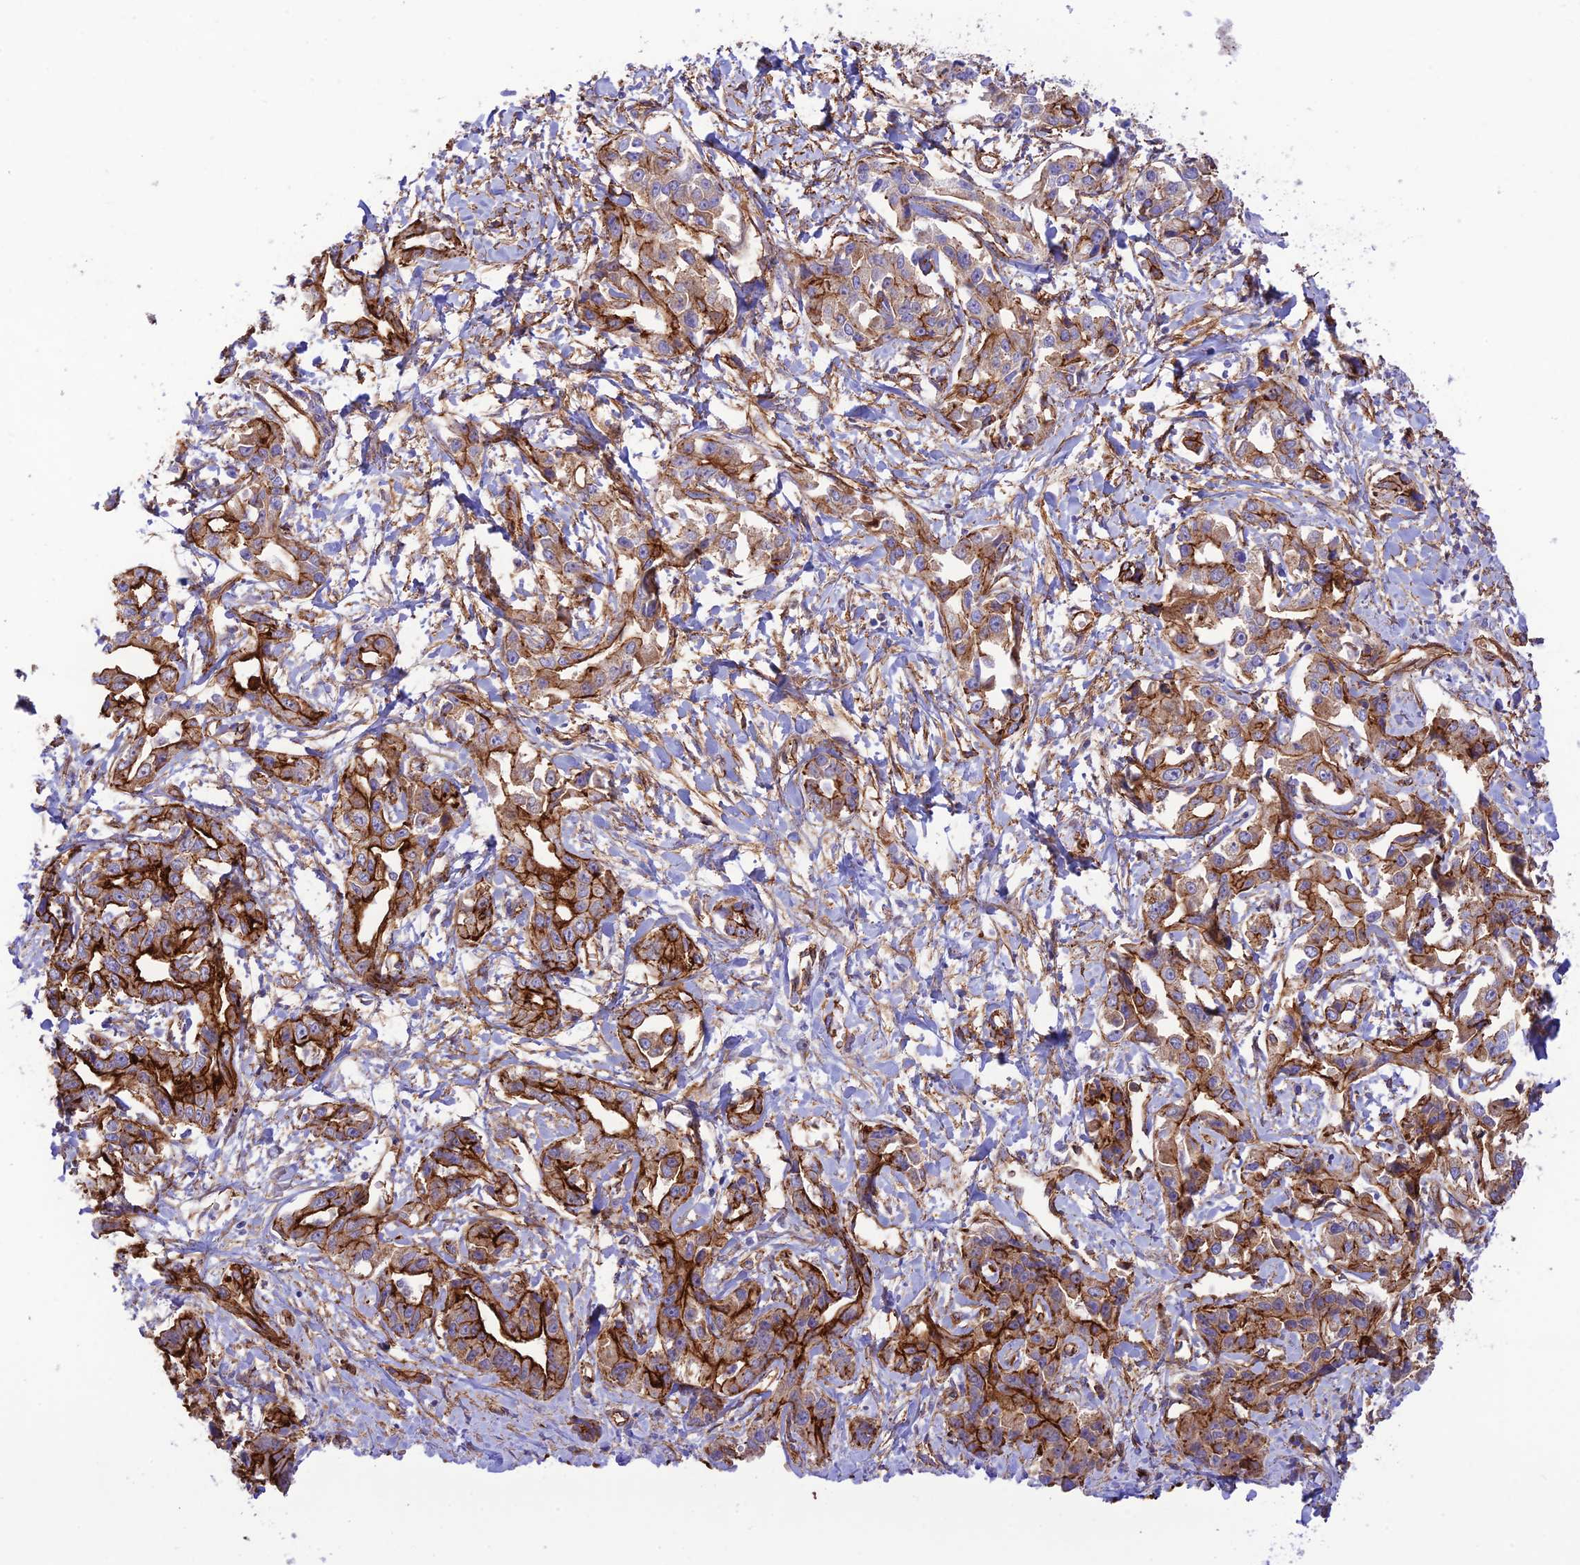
{"staining": {"intensity": "strong", "quantity": ">75%", "location": "cytoplasmic/membranous"}, "tissue": "liver cancer", "cell_type": "Tumor cells", "image_type": "cancer", "snomed": [{"axis": "morphology", "description": "Cholangiocarcinoma"}, {"axis": "topography", "description": "Liver"}], "caption": "Protein expression analysis of cholangiocarcinoma (liver) demonstrates strong cytoplasmic/membranous positivity in approximately >75% of tumor cells.", "gene": "YPEL5", "patient": {"sex": "male", "age": 59}}